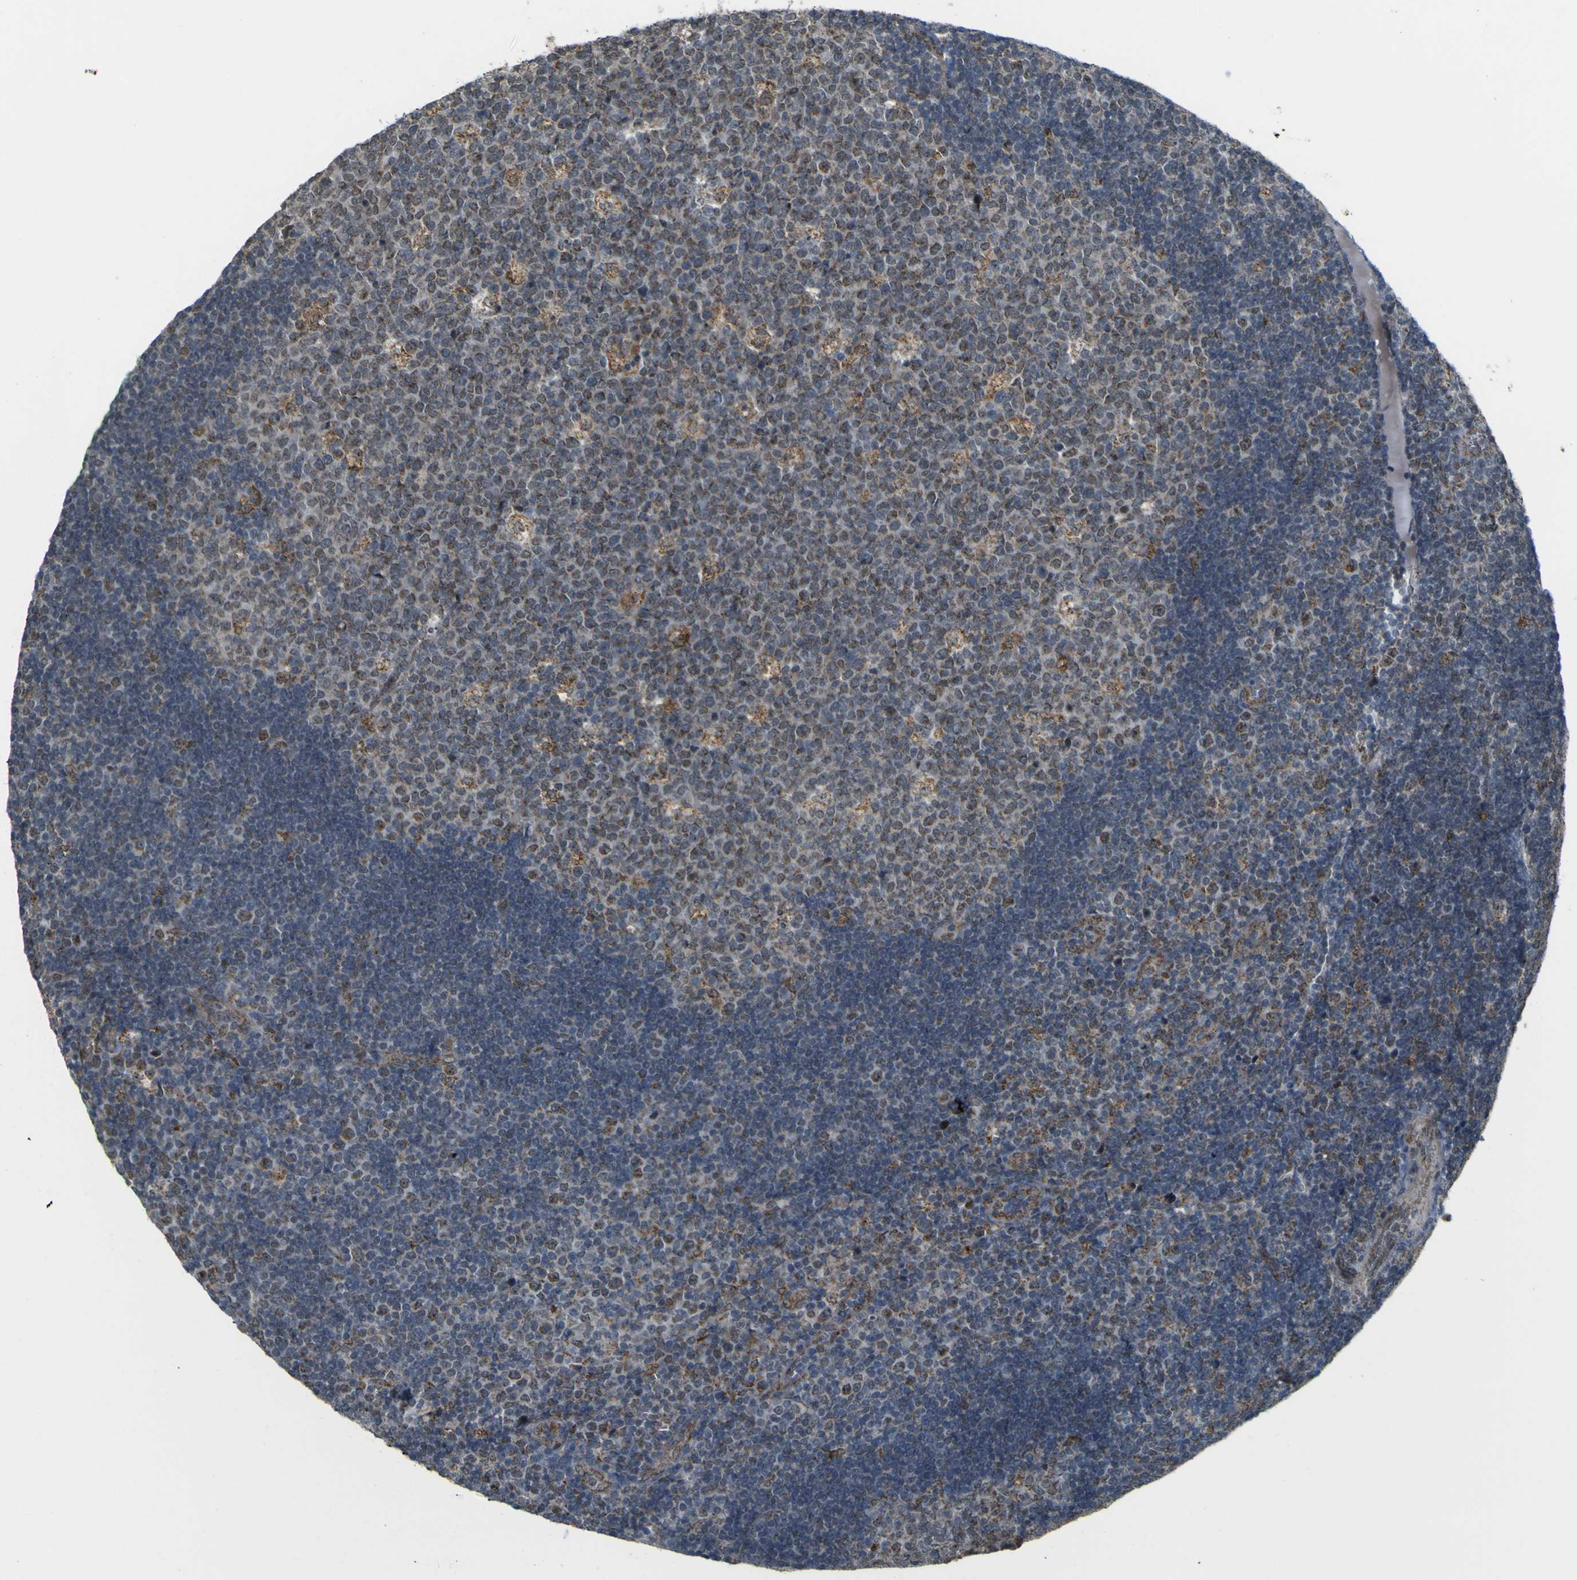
{"staining": {"intensity": "moderate", "quantity": "25%-75%", "location": "cytoplasmic/membranous"}, "tissue": "lymph node", "cell_type": "Germinal center cells", "image_type": "normal", "snomed": [{"axis": "morphology", "description": "Normal tissue, NOS"}, {"axis": "topography", "description": "Lymph node"}, {"axis": "topography", "description": "Salivary gland"}], "caption": "Normal lymph node shows moderate cytoplasmic/membranous positivity in approximately 25%-75% of germinal center cells, visualized by immunohistochemistry. (IHC, brightfield microscopy, high magnification).", "gene": "ACBD5", "patient": {"sex": "male", "age": 8}}